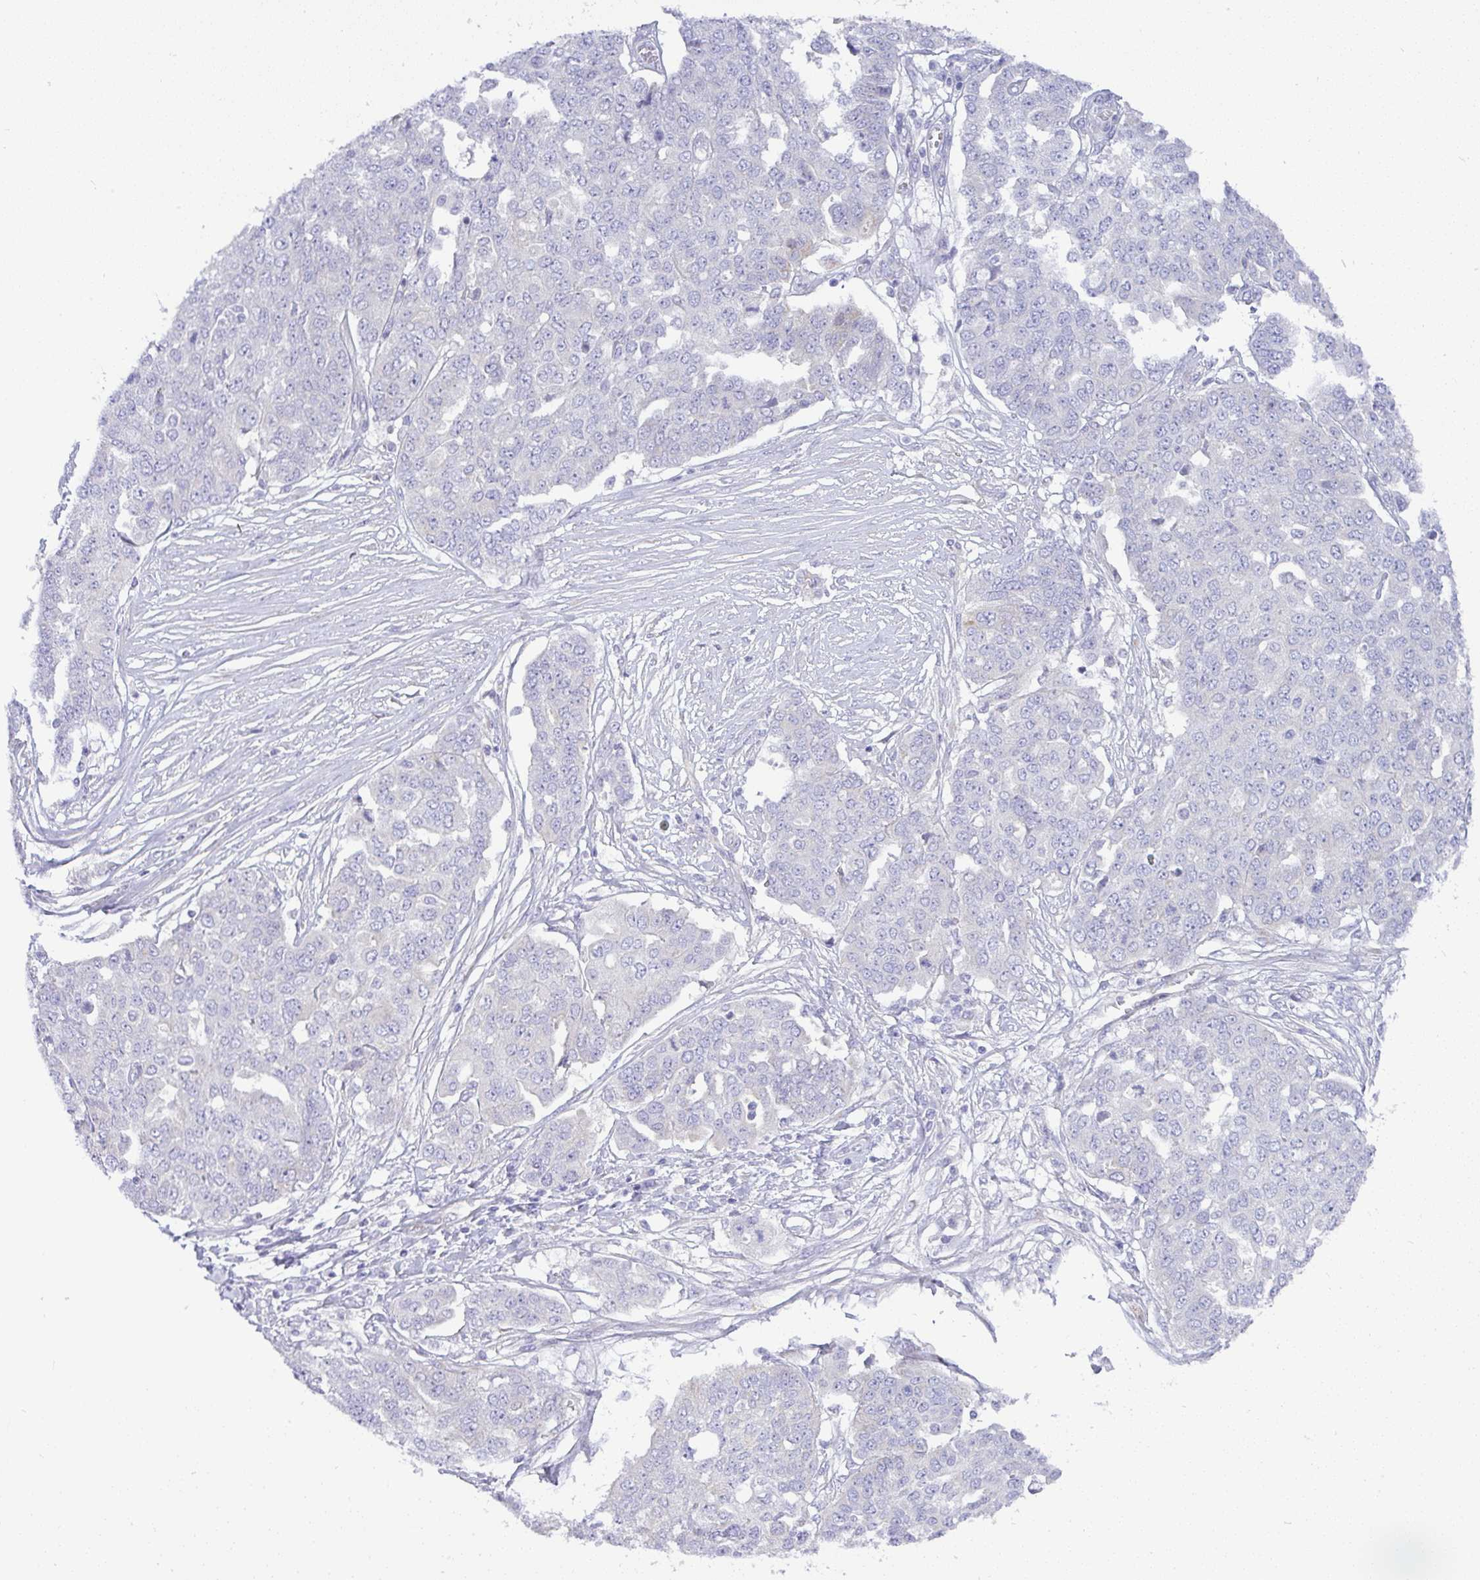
{"staining": {"intensity": "negative", "quantity": "none", "location": "none"}, "tissue": "ovarian cancer", "cell_type": "Tumor cells", "image_type": "cancer", "snomed": [{"axis": "morphology", "description": "Cystadenocarcinoma, serous, NOS"}, {"axis": "topography", "description": "Soft tissue"}, {"axis": "topography", "description": "Ovary"}], "caption": "Serous cystadenocarcinoma (ovarian) was stained to show a protein in brown. There is no significant positivity in tumor cells. The staining was performed using DAB to visualize the protein expression in brown, while the nuclei were stained in blue with hematoxylin (Magnification: 20x).", "gene": "FAM177A1", "patient": {"sex": "female", "age": 57}}